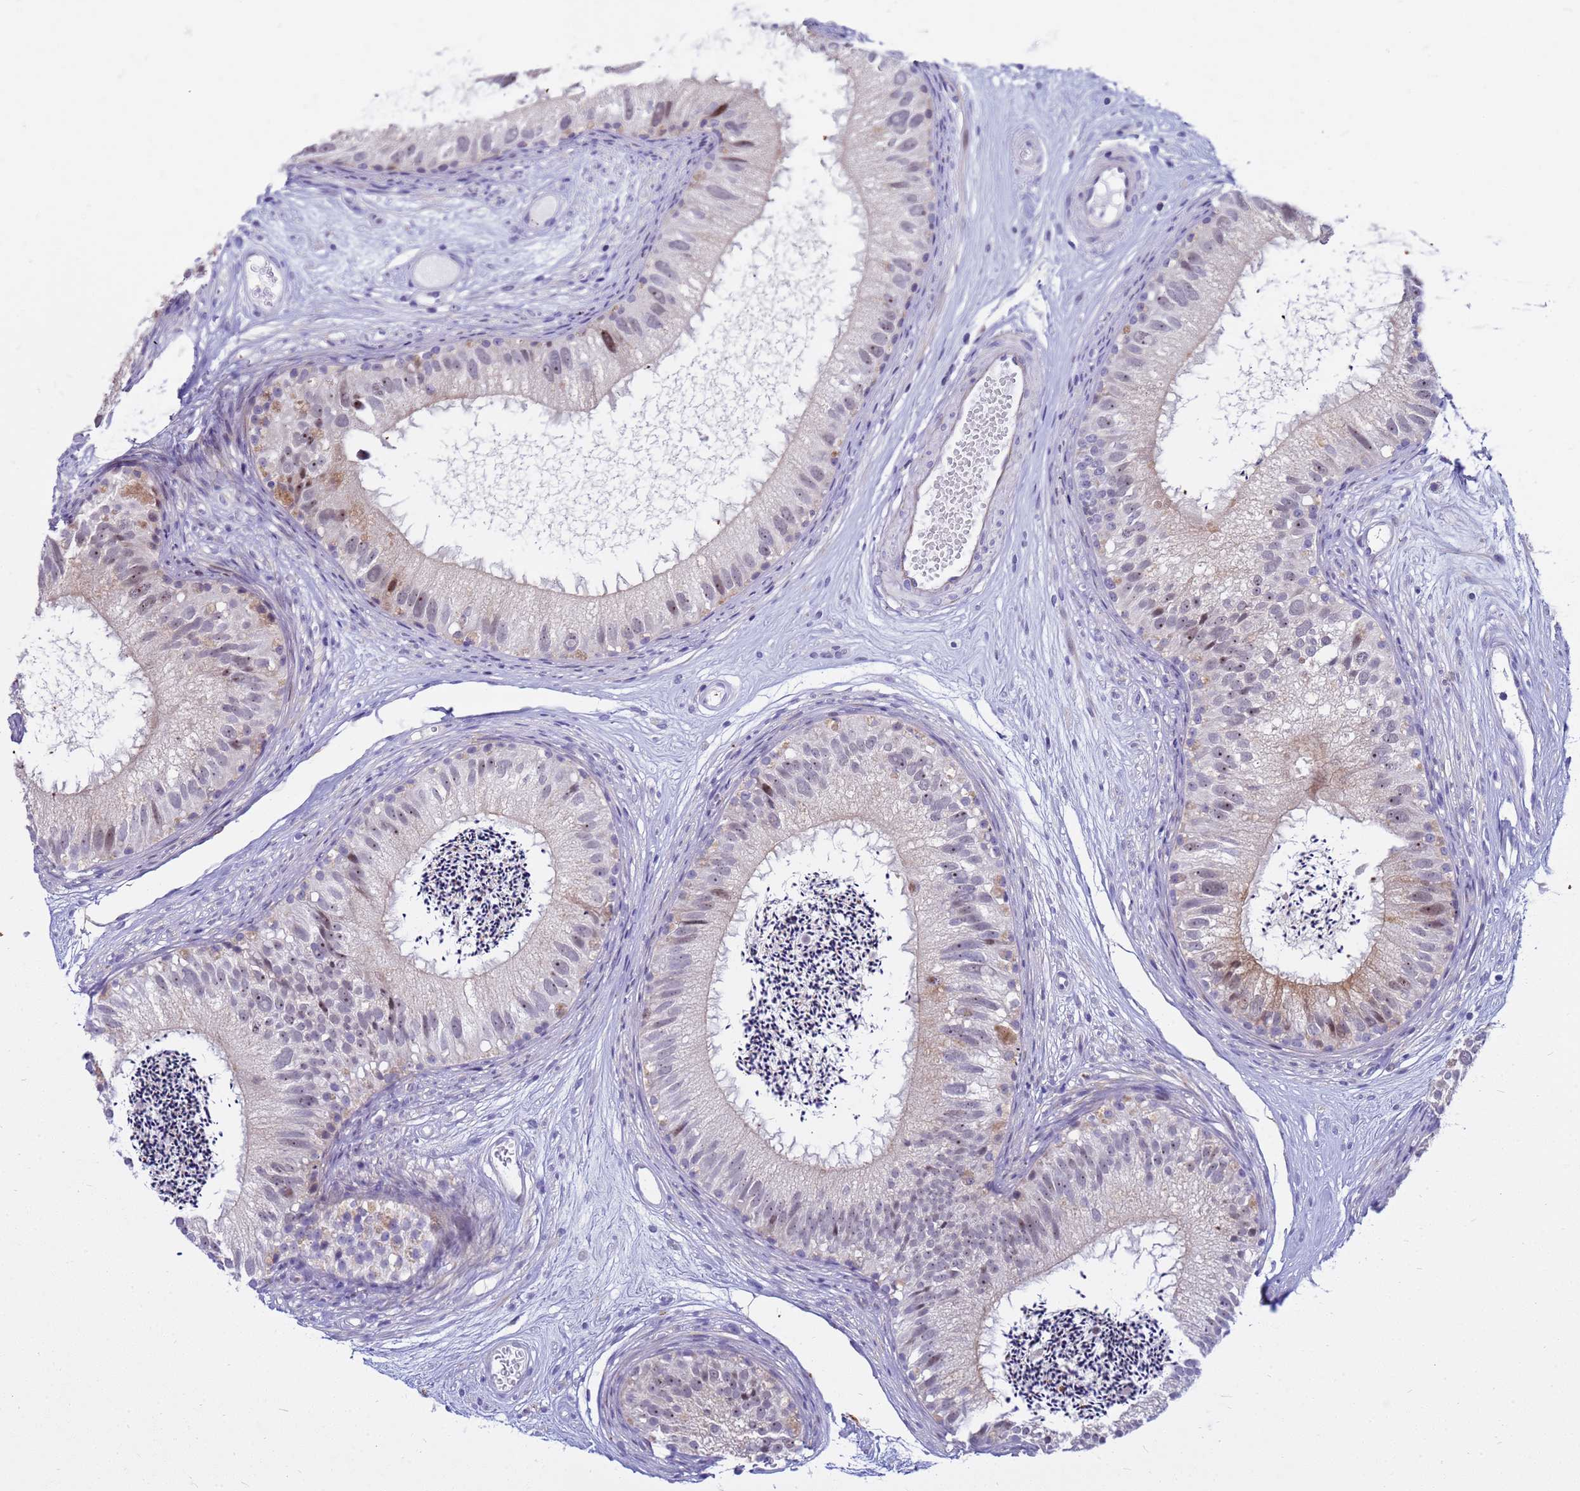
{"staining": {"intensity": "moderate", "quantity": "25%-75%", "location": "nuclear"}, "tissue": "epididymis", "cell_type": "Glandular cells", "image_type": "normal", "snomed": [{"axis": "morphology", "description": "Normal tissue, NOS"}, {"axis": "topography", "description": "Epididymis"}], "caption": "Immunohistochemical staining of normal human epididymis reveals medium levels of moderate nuclear positivity in about 25%-75% of glandular cells.", "gene": "LRATD1", "patient": {"sex": "male", "age": 77}}